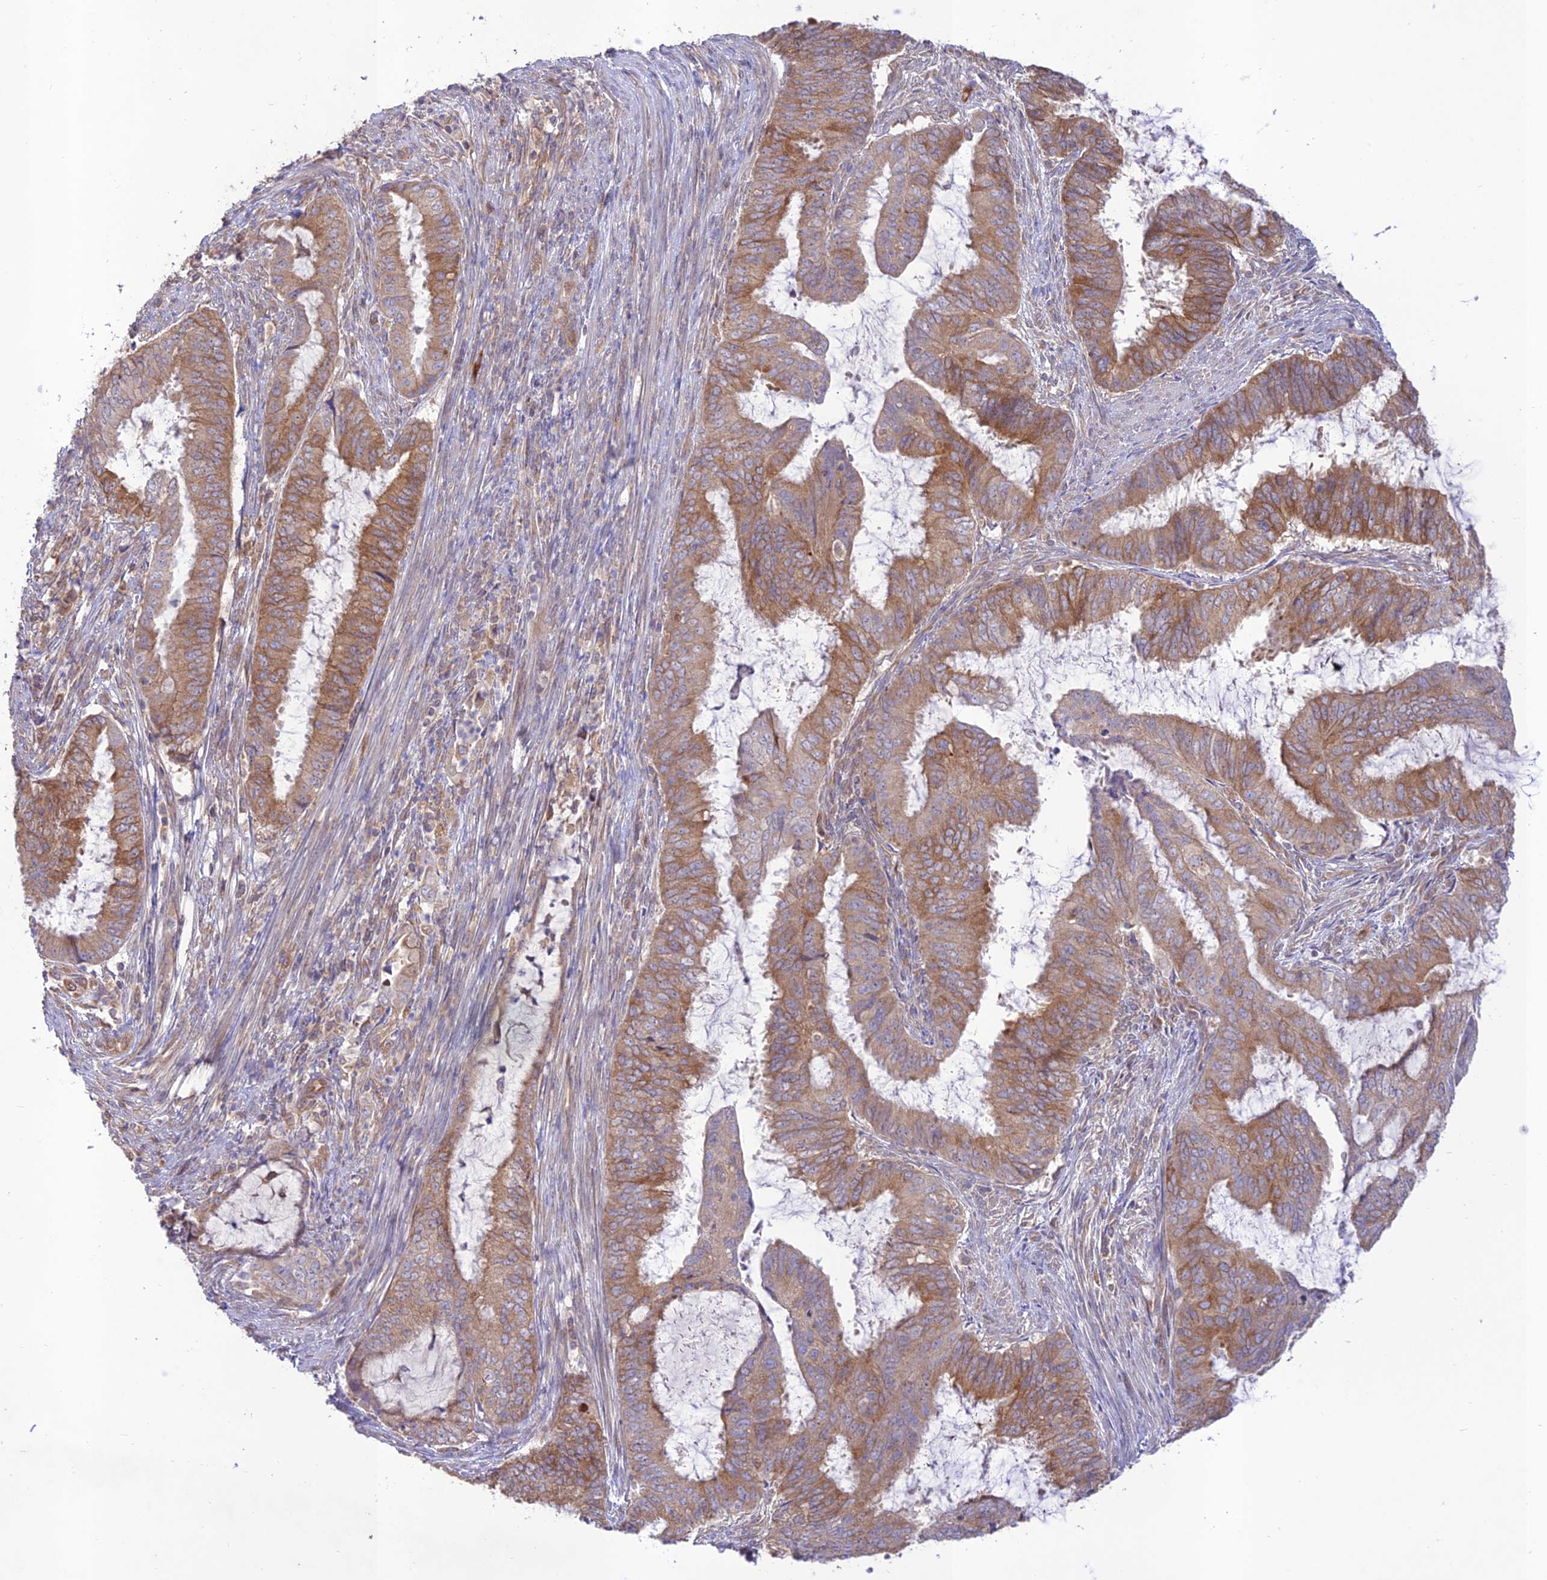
{"staining": {"intensity": "moderate", "quantity": ">75%", "location": "cytoplasmic/membranous"}, "tissue": "endometrial cancer", "cell_type": "Tumor cells", "image_type": "cancer", "snomed": [{"axis": "morphology", "description": "Adenocarcinoma, NOS"}, {"axis": "topography", "description": "Endometrium"}], "caption": "Endometrial adenocarcinoma stained with a brown dye demonstrates moderate cytoplasmic/membranous positive staining in about >75% of tumor cells.", "gene": "TMEM259", "patient": {"sex": "female", "age": 51}}